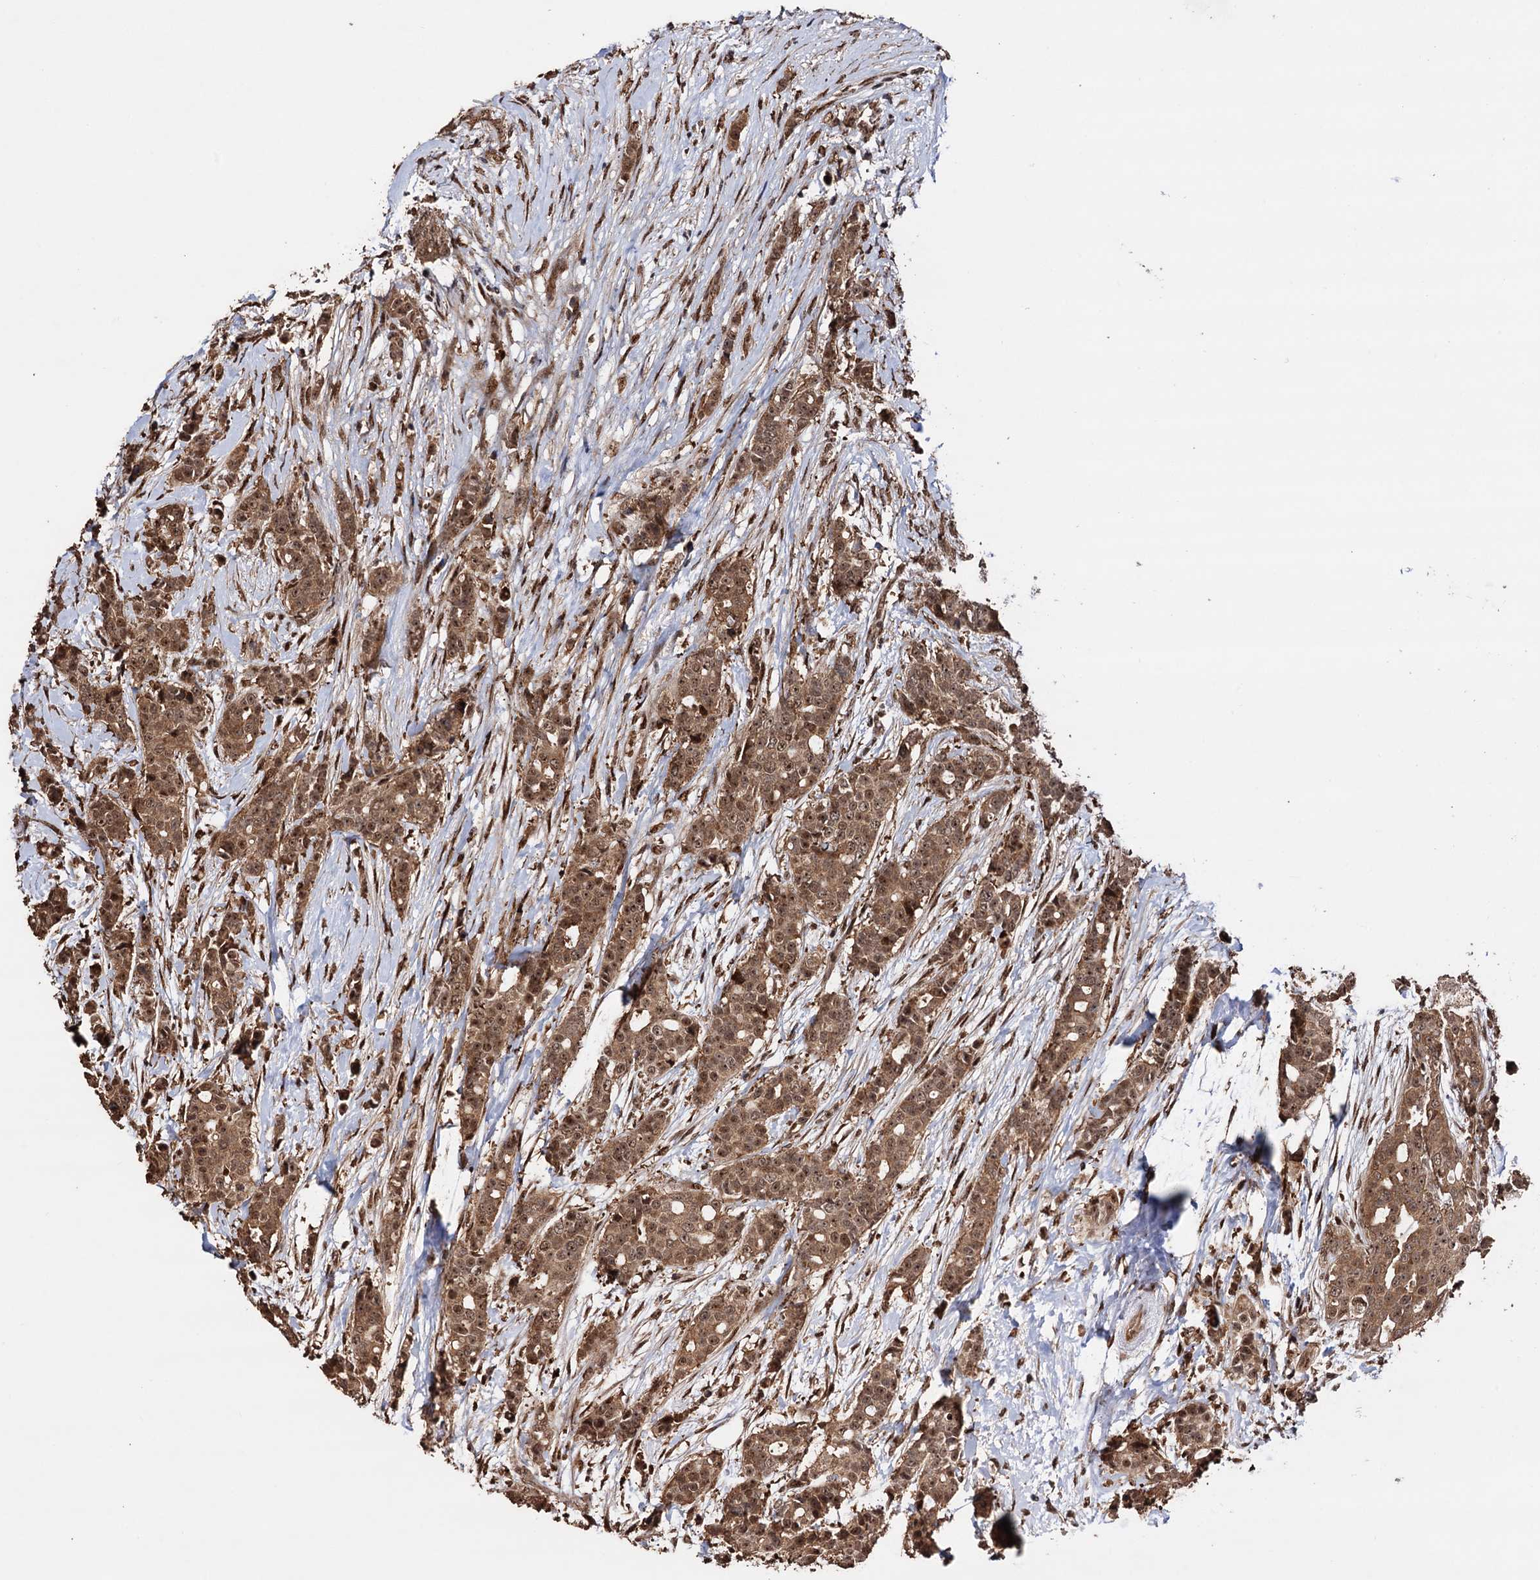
{"staining": {"intensity": "moderate", "quantity": ">75%", "location": "cytoplasmic/membranous,nuclear"}, "tissue": "breast cancer", "cell_type": "Tumor cells", "image_type": "cancer", "snomed": [{"axis": "morphology", "description": "Lobular carcinoma"}, {"axis": "topography", "description": "Breast"}], "caption": "The photomicrograph displays a brown stain indicating the presence of a protein in the cytoplasmic/membranous and nuclear of tumor cells in breast cancer.", "gene": "PIGB", "patient": {"sex": "female", "age": 51}}